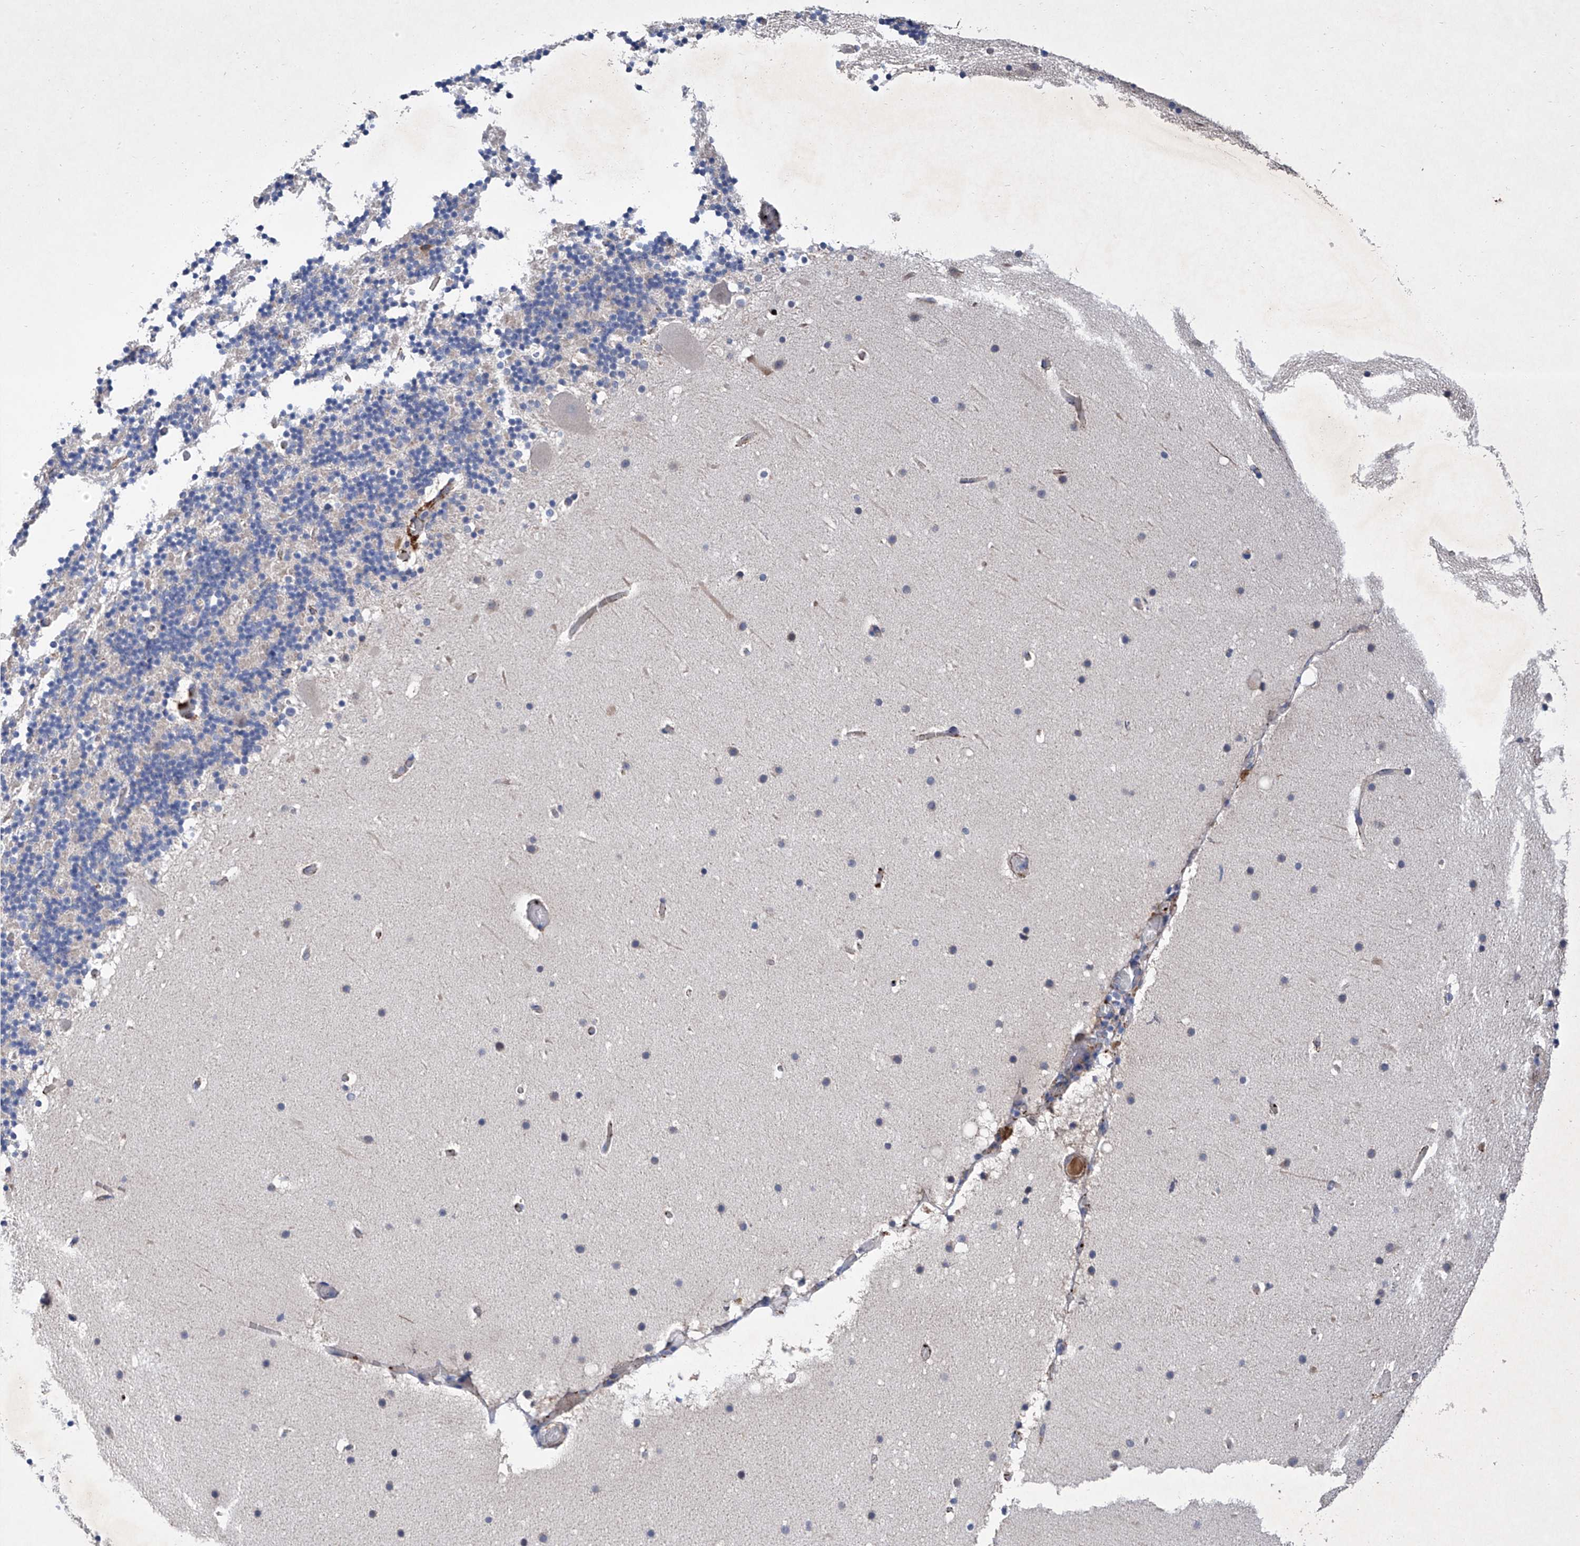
{"staining": {"intensity": "negative", "quantity": "none", "location": "none"}, "tissue": "cerebellum", "cell_type": "Cells in granular layer", "image_type": "normal", "snomed": [{"axis": "morphology", "description": "Normal tissue, NOS"}, {"axis": "topography", "description": "Cerebellum"}], "caption": "An image of cerebellum stained for a protein displays no brown staining in cells in granular layer. (DAB (3,3'-diaminobenzidine) IHC visualized using brightfield microscopy, high magnification).", "gene": "GPT", "patient": {"sex": "male", "age": 57}}